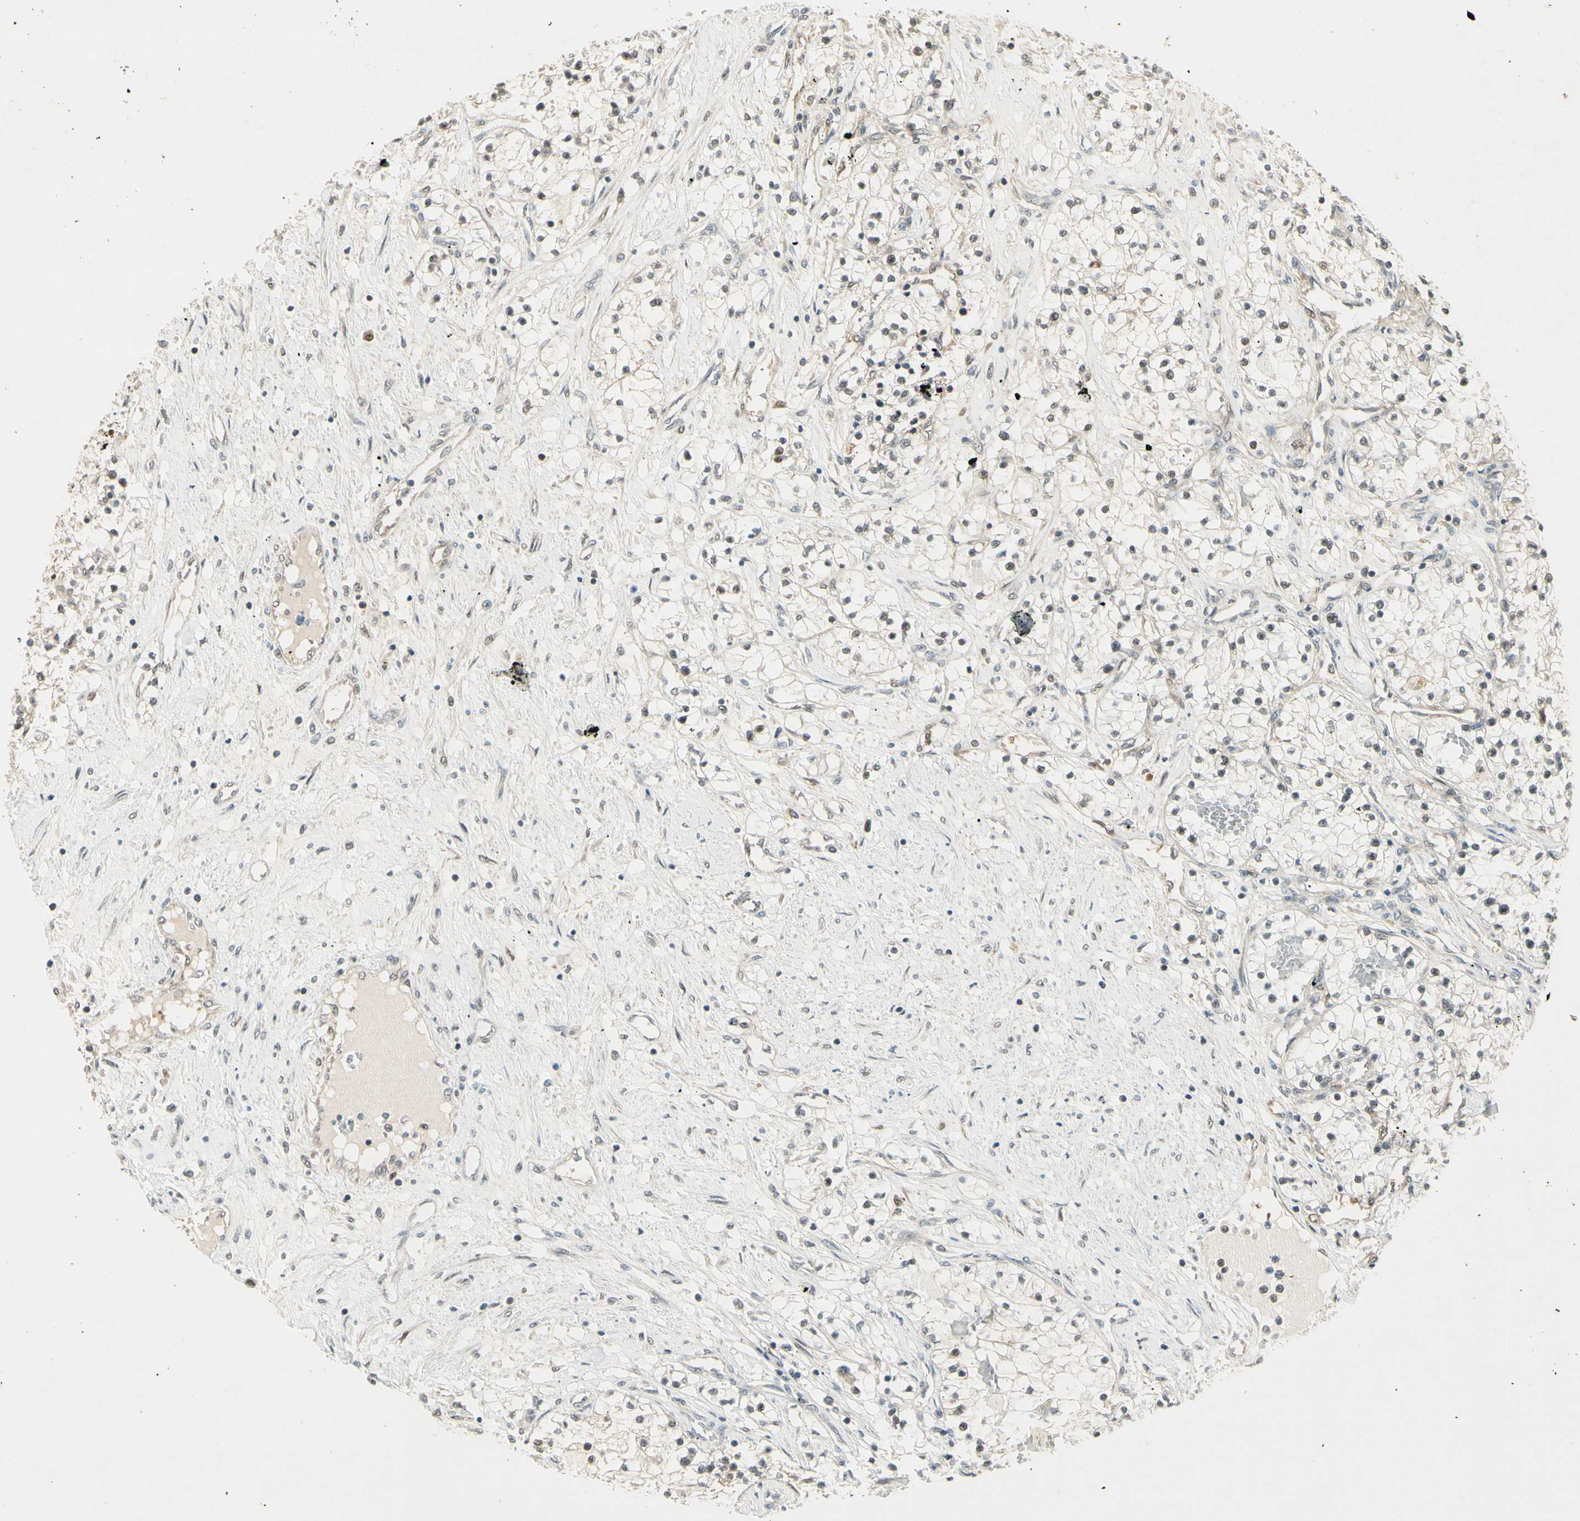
{"staining": {"intensity": "weak", "quantity": "<25%", "location": "none"}, "tissue": "renal cancer", "cell_type": "Tumor cells", "image_type": "cancer", "snomed": [{"axis": "morphology", "description": "Adenocarcinoma, NOS"}, {"axis": "topography", "description": "Kidney"}], "caption": "IHC photomicrograph of renal cancer stained for a protein (brown), which exhibits no staining in tumor cells.", "gene": "IPO5", "patient": {"sex": "male", "age": 68}}